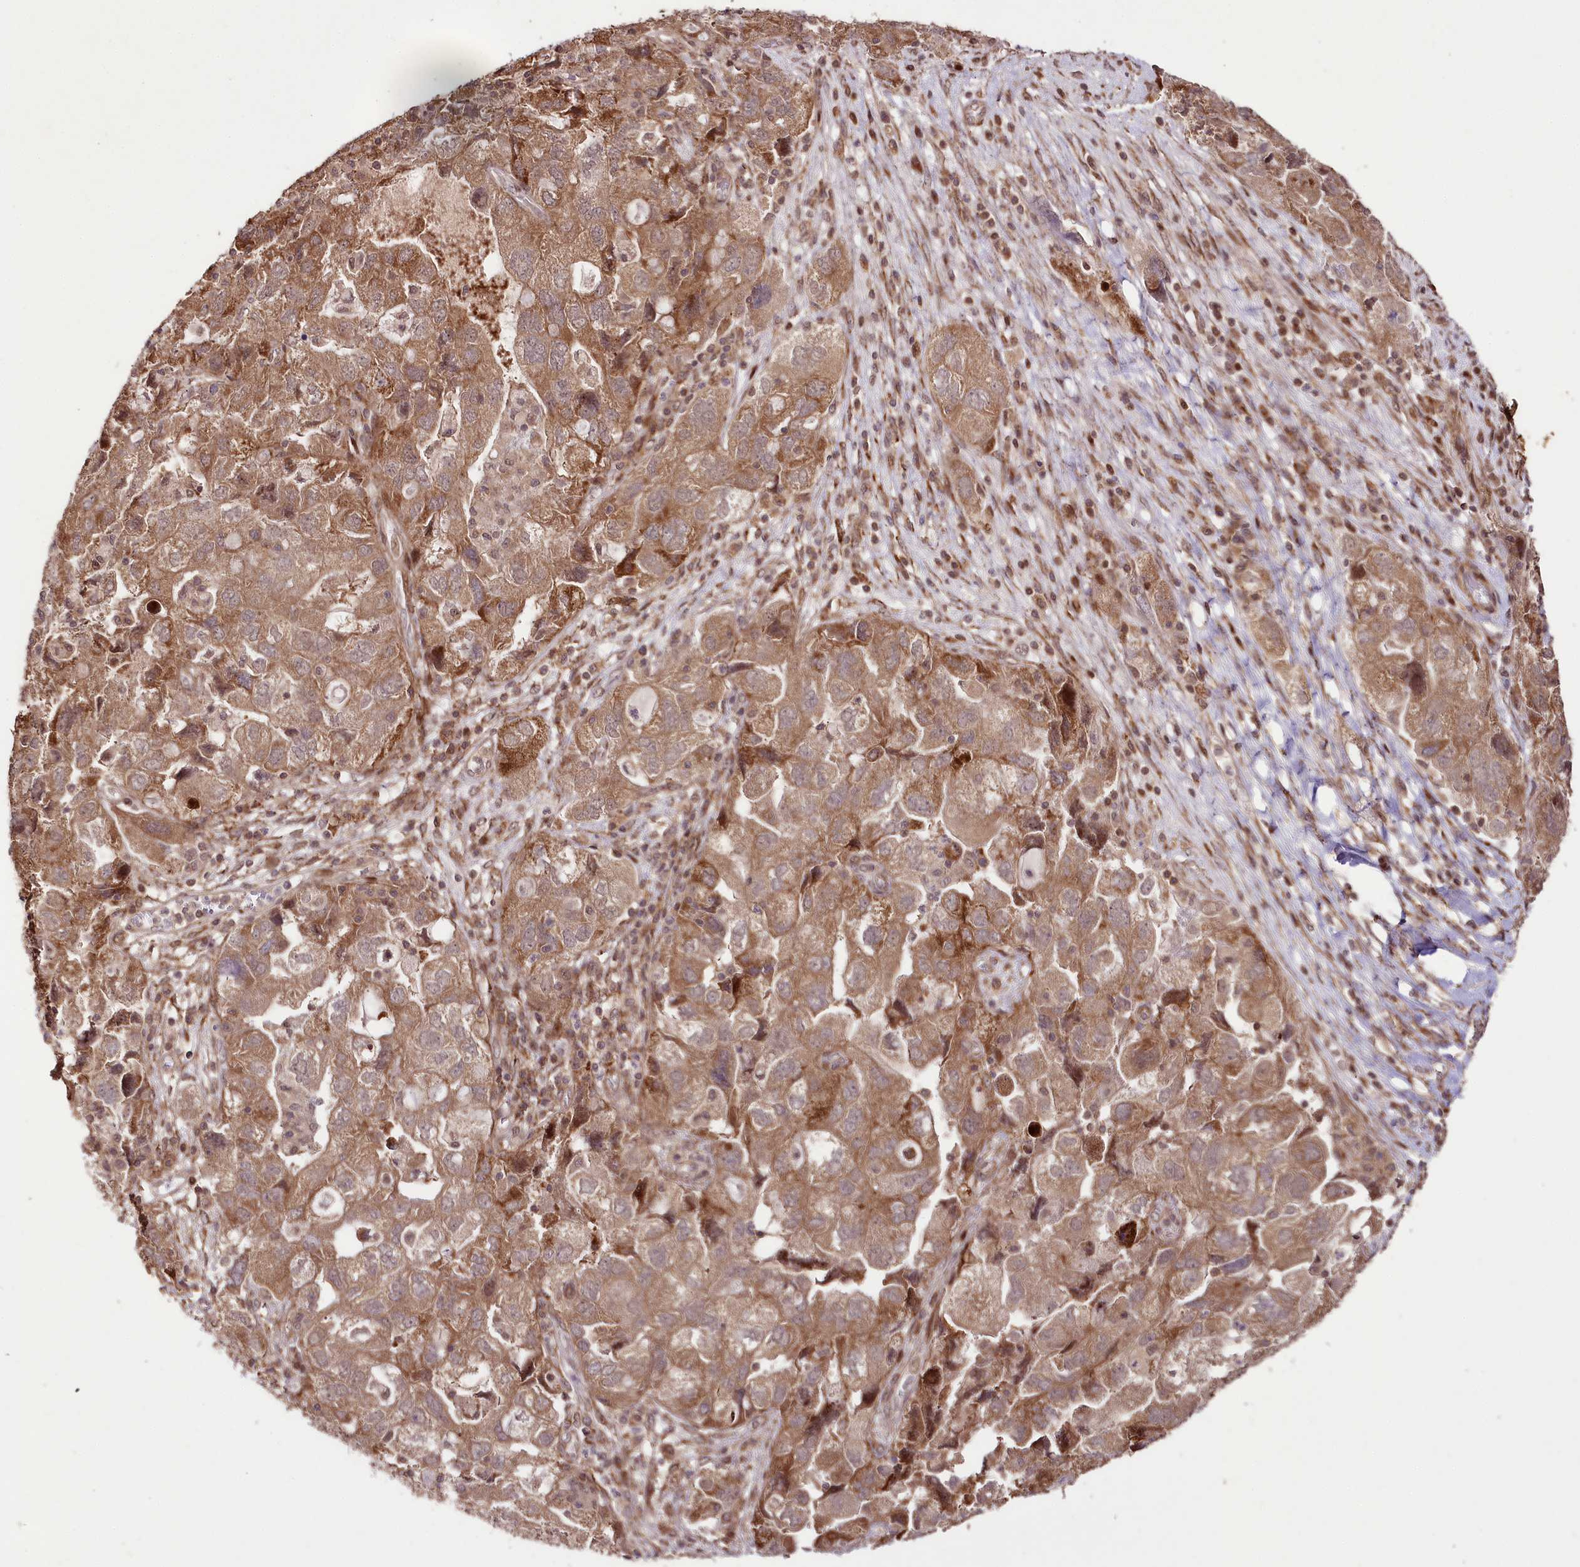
{"staining": {"intensity": "moderate", "quantity": ">75%", "location": "cytoplasmic/membranous"}, "tissue": "ovarian cancer", "cell_type": "Tumor cells", "image_type": "cancer", "snomed": [{"axis": "morphology", "description": "Carcinoma, NOS"}, {"axis": "morphology", "description": "Cystadenocarcinoma, serous, NOS"}, {"axis": "topography", "description": "Ovary"}], "caption": "The photomicrograph demonstrates a brown stain indicating the presence of a protein in the cytoplasmic/membranous of tumor cells in ovarian cancer.", "gene": "PHLDB1", "patient": {"sex": "female", "age": 69}}